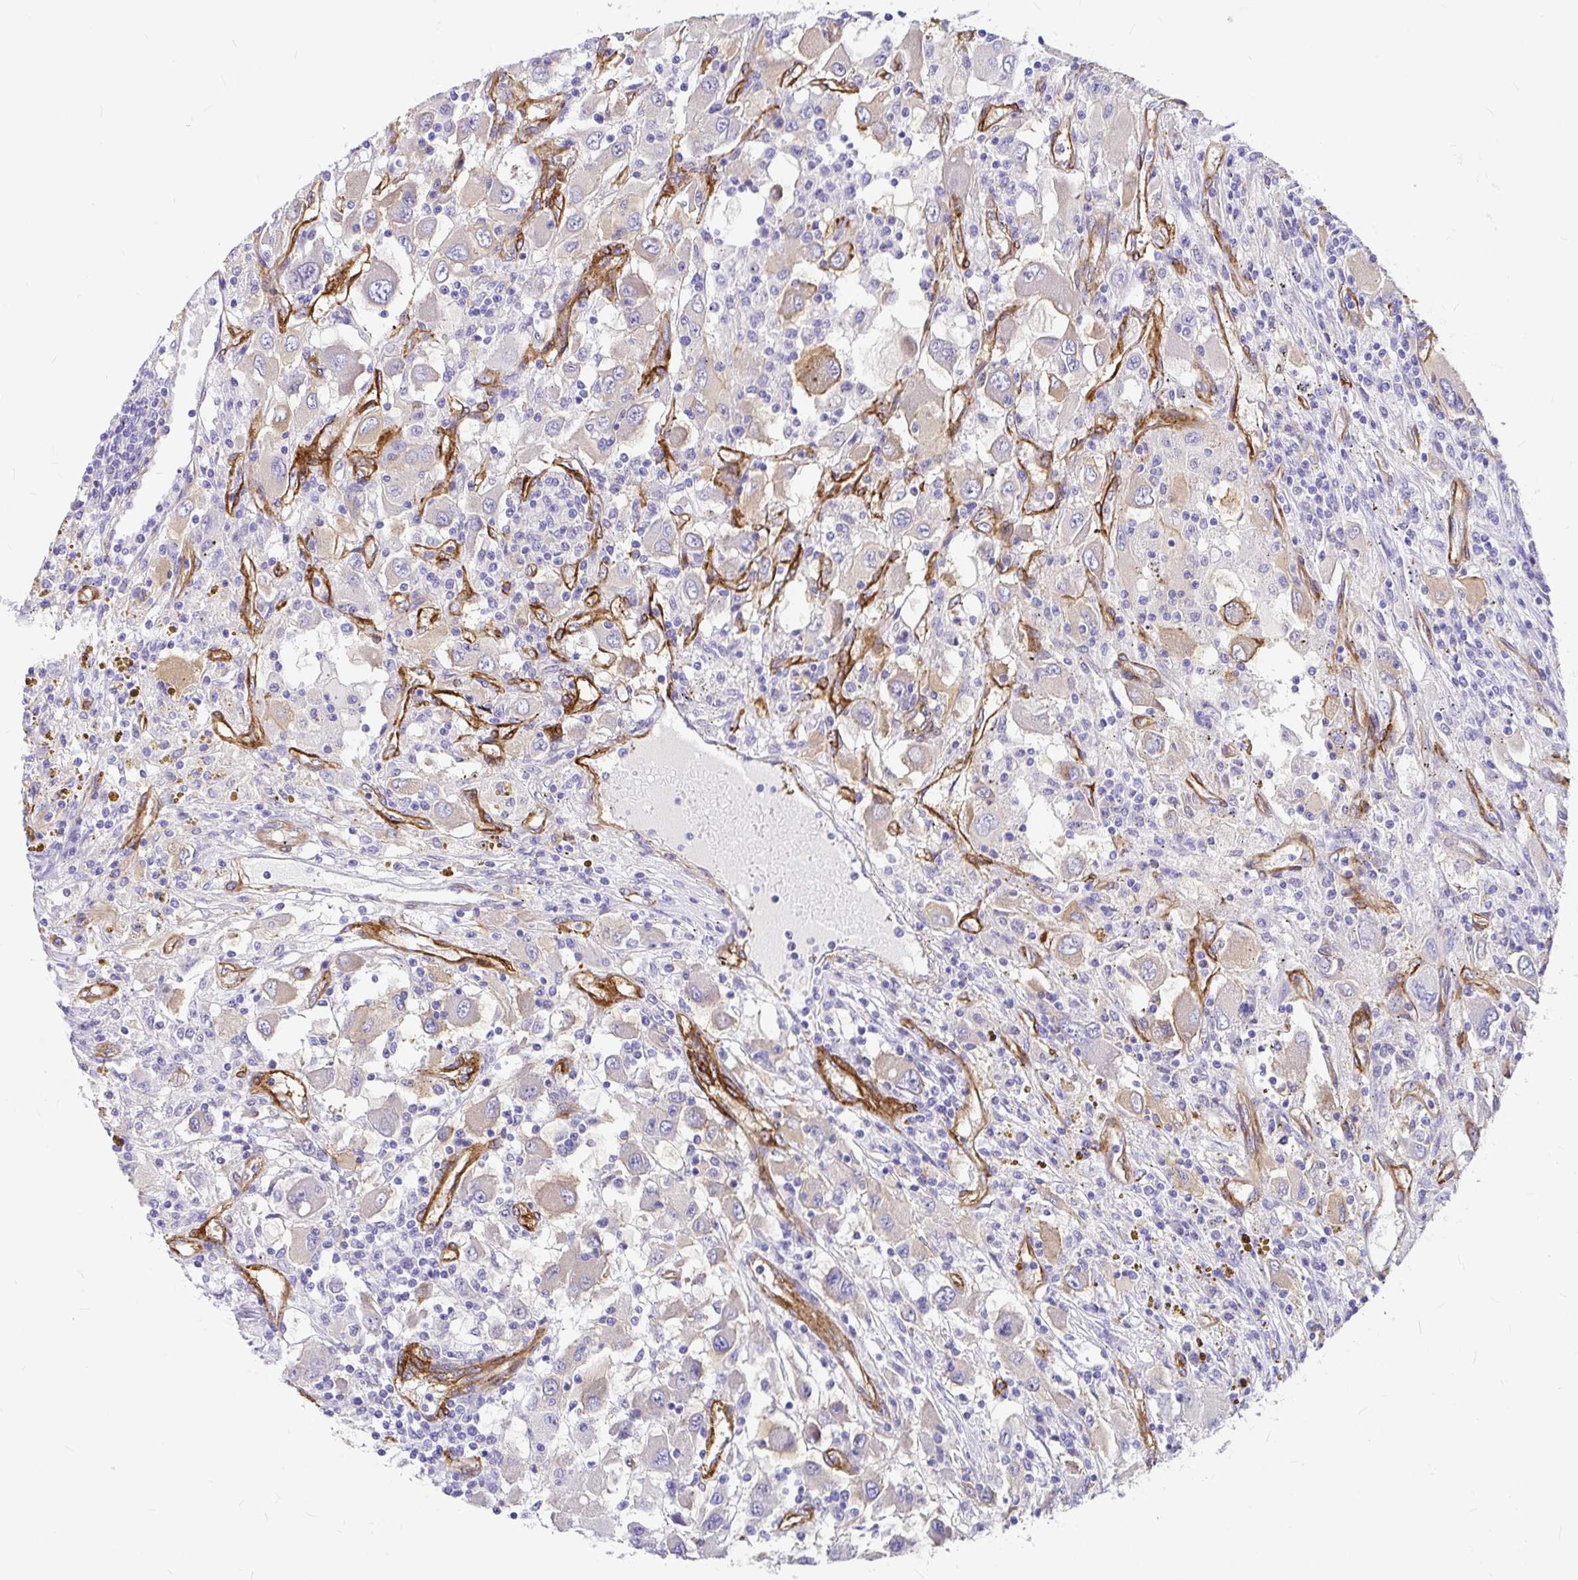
{"staining": {"intensity": "moderate", "quantity": "<25%", "location": "cytoplasmic/membranous"}, "tissue": "renal cancer", "cell_type": "Tumor cells", "image_type": "cancer", "snomed": [{"axis": "morphology", "description": "Adenocarcinoma, NOS"}, {"axis": "topography", "description": "Kidney"}], "caption": "Renal cancer (adenocarcinoma) stained for a protein exhibits moderate cytoplasmic/membranous positivity in tumor cells.", "gene": "MYO1B", "patient": {"sex": "female", "age": 67}}